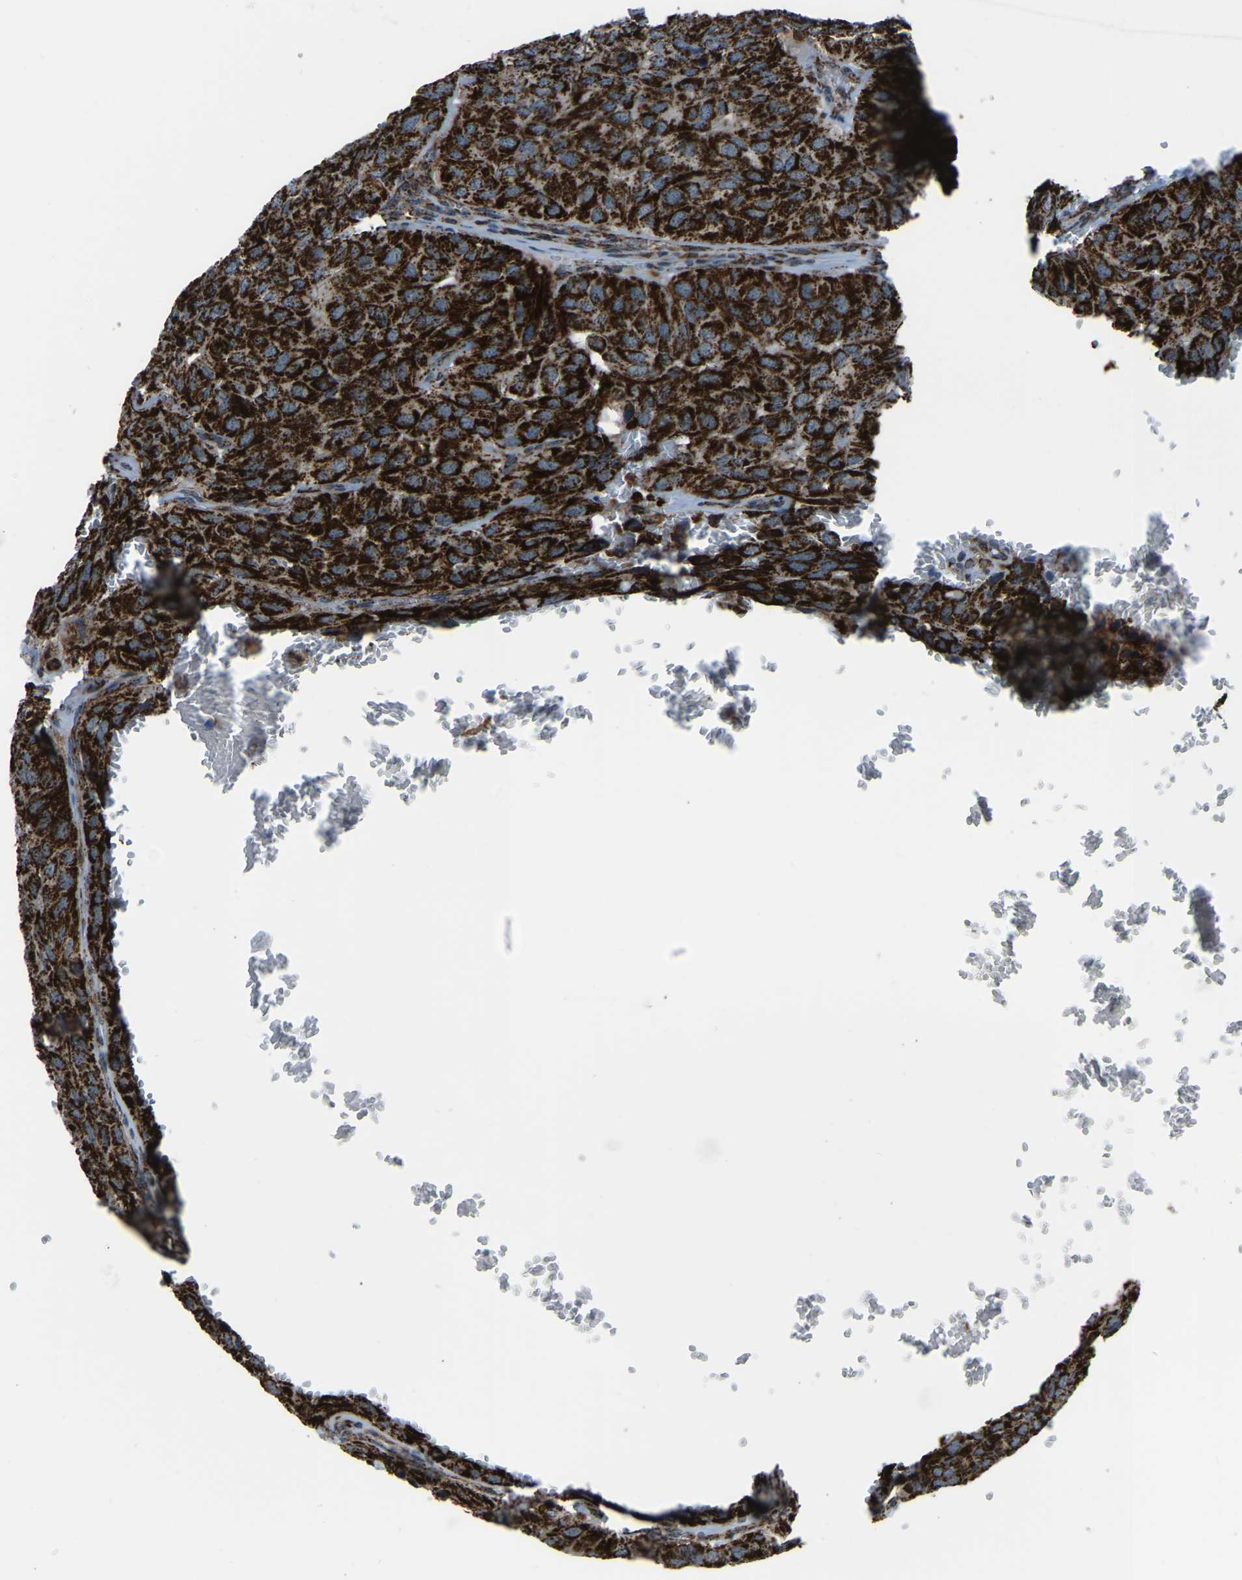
{"staining": {"intensity": "strong", "quantity": ">75%", "location": "cytoplasmic/membranous"}, "tissue": "head and neck cancer", "cell_type": "Tumor cells", "image_type": "cancer", "snomed": [{"axis": "morphology", "description": "Adenocarcinoma, NOS"}, {"axis": "topography", "description": "Salivary gland, NOS"}, {"axis": "topography", "description": "Head-Neck"}], "caption": "Immunohistochemical staining of human head and neck adenocarcinoma displays strong cytoplasmic/membranous protein staining in approximately >75% of tumor cells.", "gene": "AKR1A1", "patient": {"sex": "female", "age": 76}}